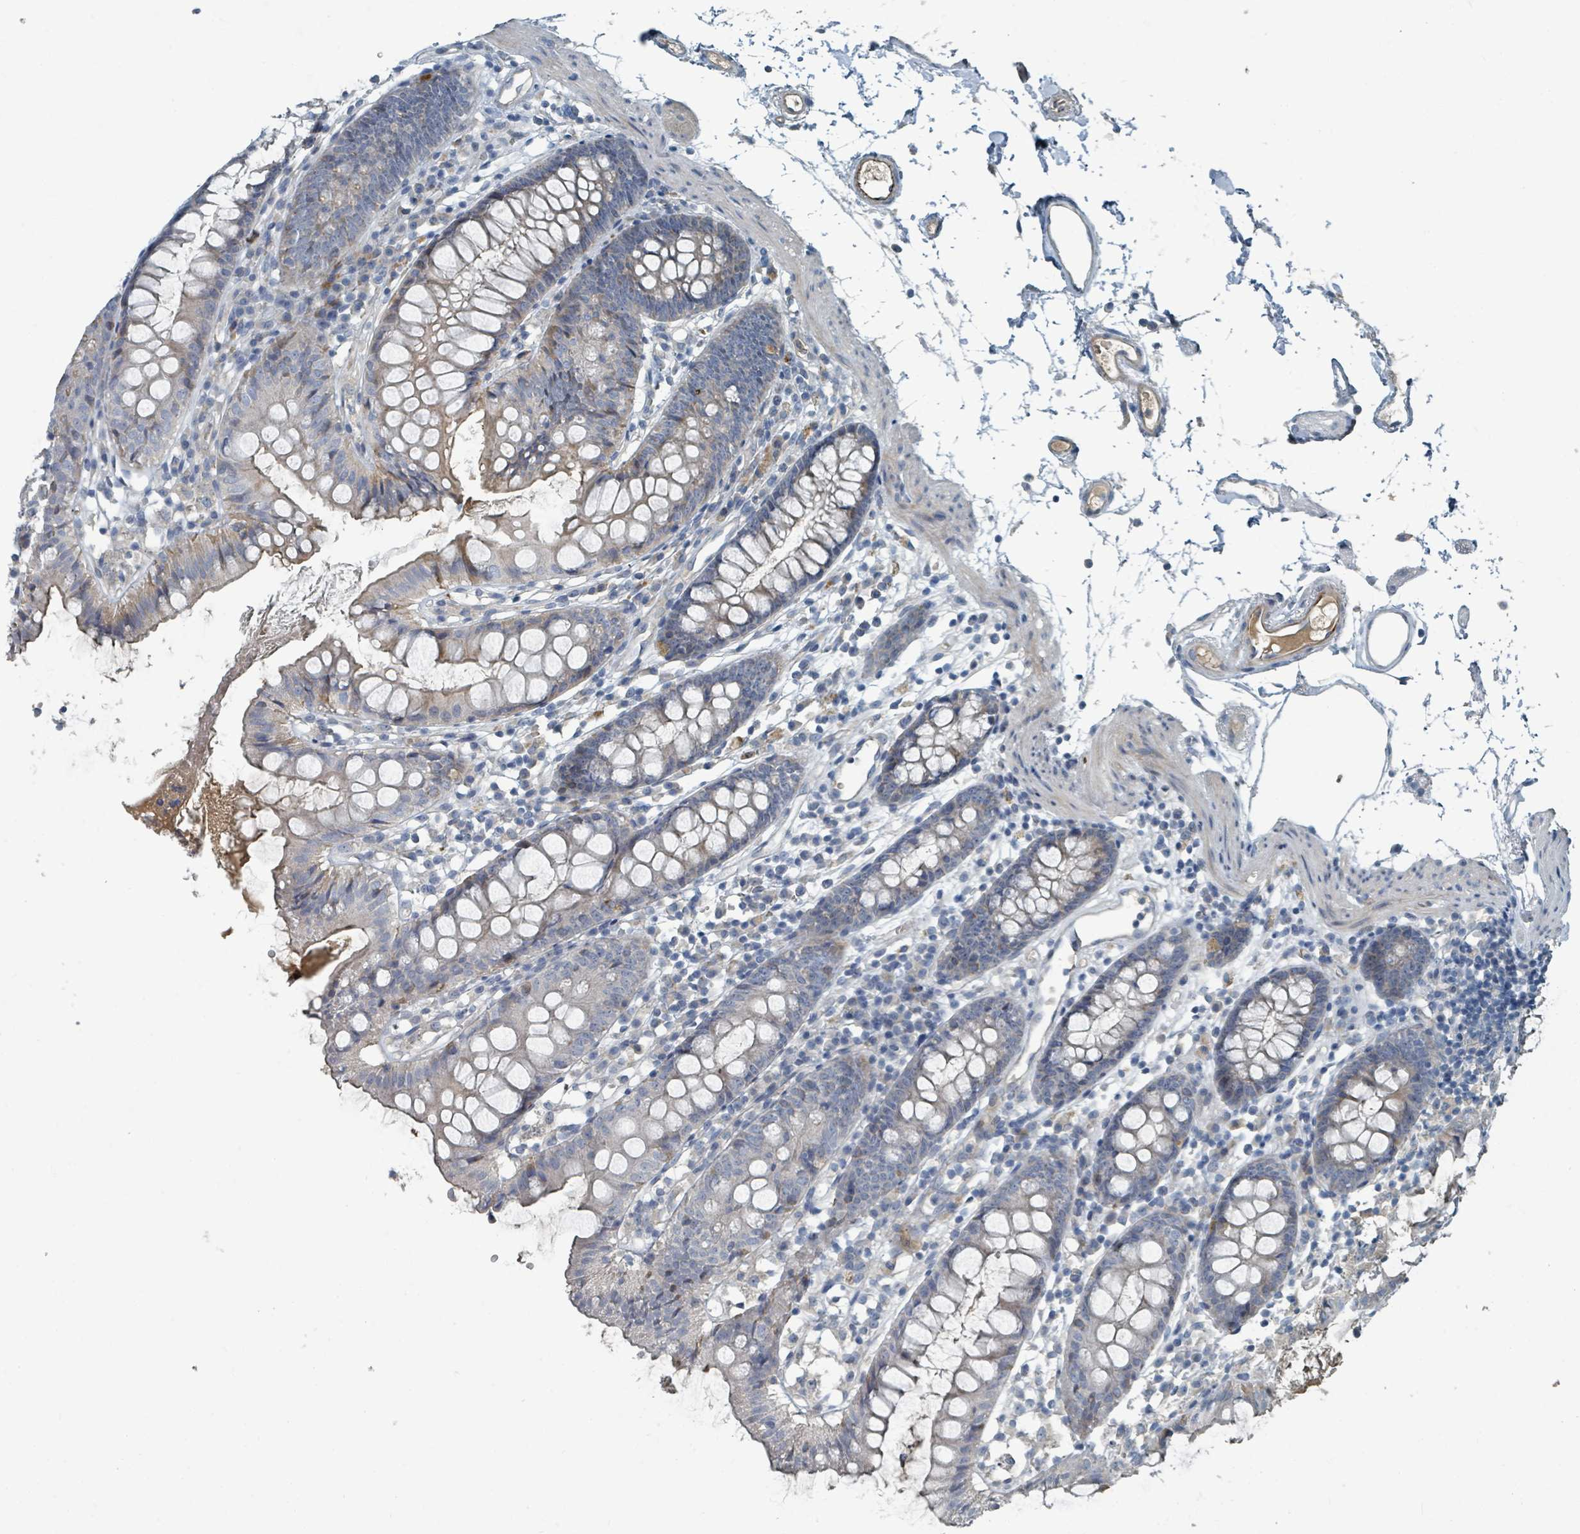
{"staining": {"intensity": "moderate", "quantity": "25%-75%", "location": "cytoplasmic/membranous"}, "tissue": "colon", "cell_type": "Endothelial cells", "image_type": "normal", "snomed": [{"axis": "morphology", "description": "Normal tissue, NOS"}, {"axis": "topography", "description": "Colon"}], "caption": "High-magnification brightfield microscopy of benign colon stained with DAB (3,3'-diaminobenzidine) (brown) and counterstained with hematoxylin (blue). endothelial cells exhibit moderate cytoplasmic/membranous staining is identified in approximately25%-75% of cells. The staining was performed using DAB, with brown indicating positive protein expression. Nuclei are stained blue with hematoxylin.", "gene": "SLC44A5", "patient": {"sex": "female", "age": 84}}